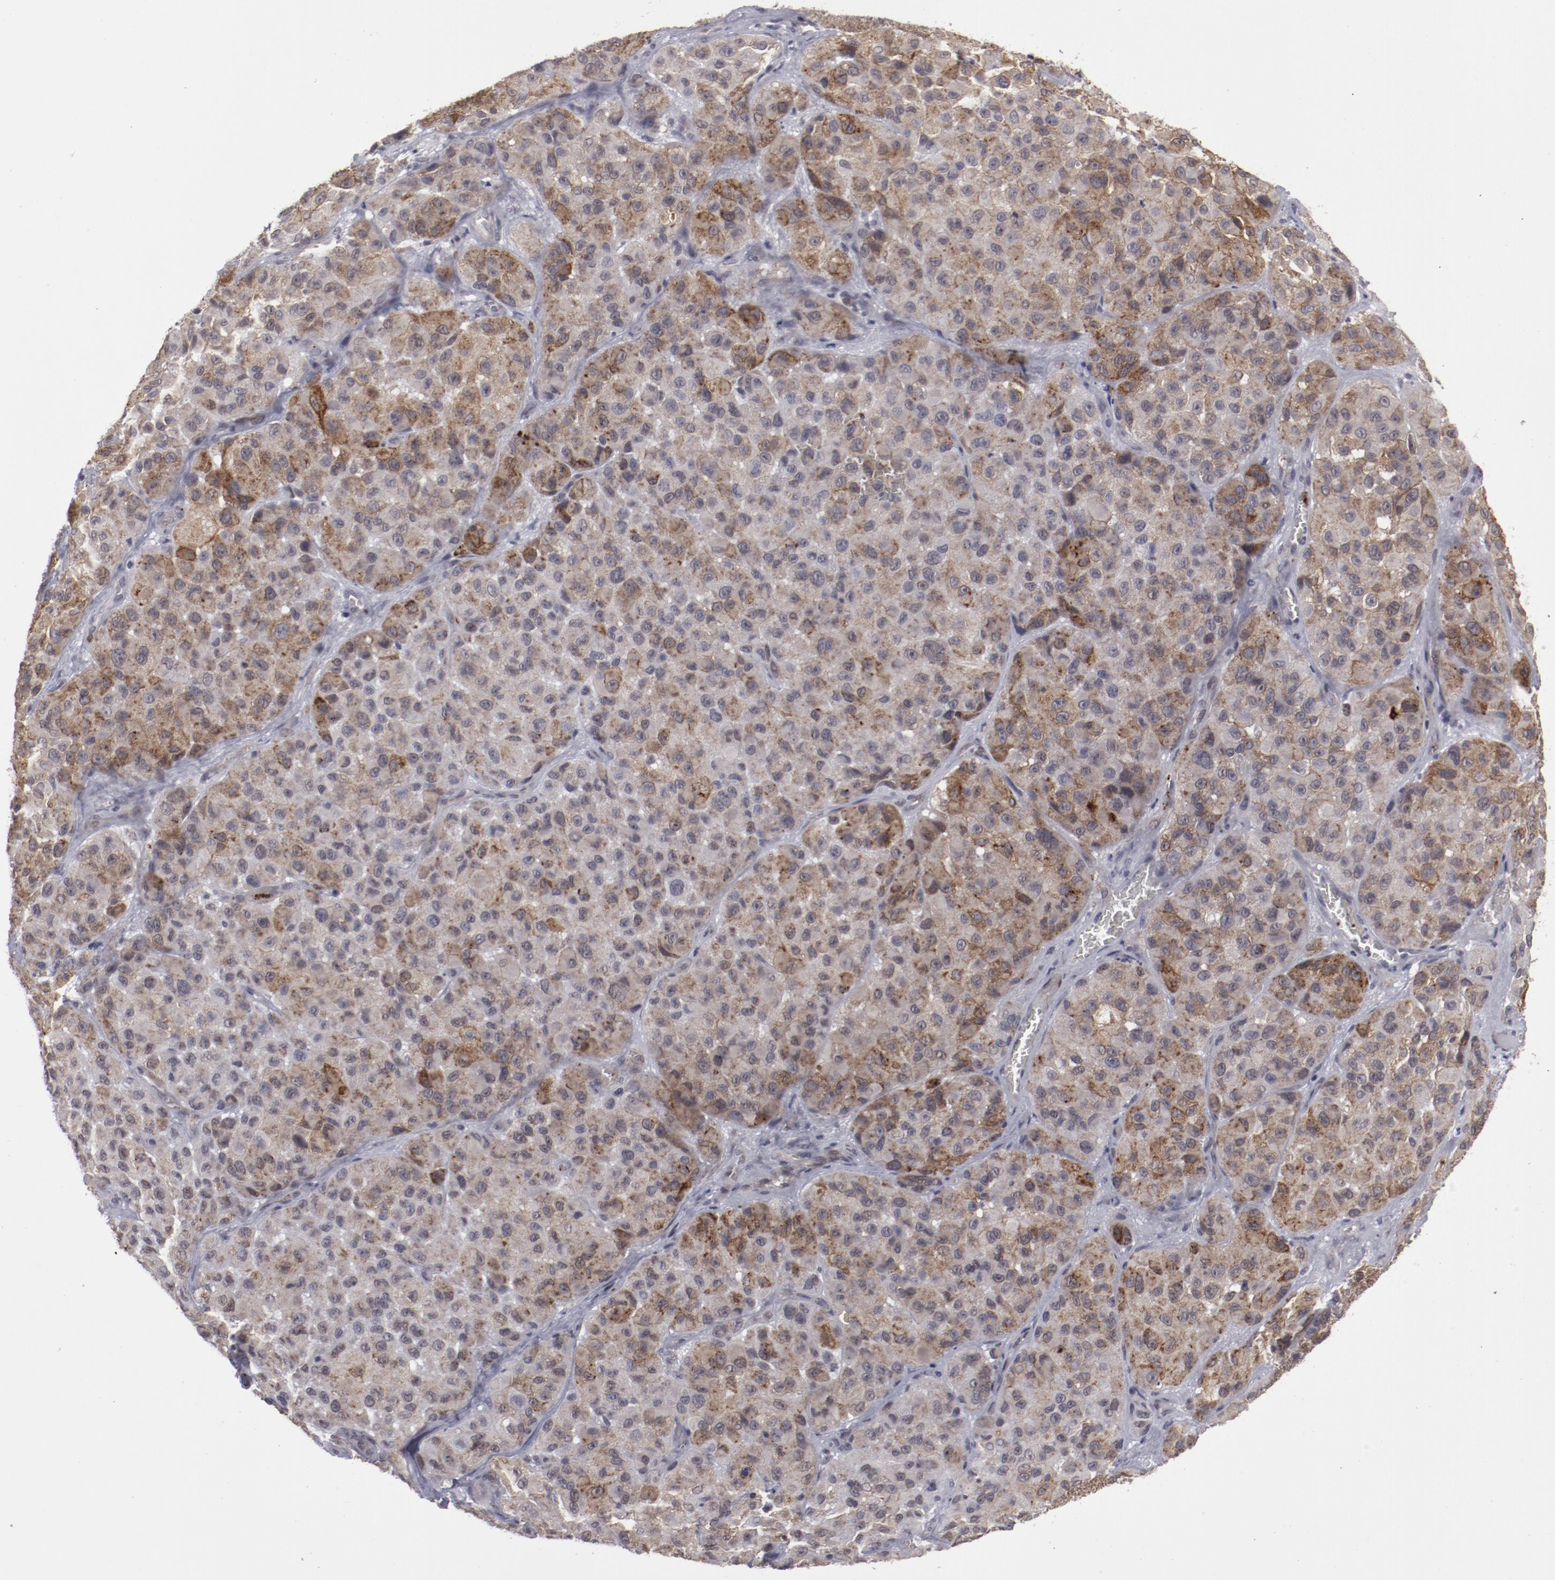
{"staining": {"intensity": "moderate", "quantity": "25%-75%", "location": "cytoplasmic/membranous"}, "tissue": "melanoma", "cell_type": "Tumor cells", "image_type": "cancer", "snomed": [{"axis": "morphology", "description": "Malignant melanoma, NOS"}, {"axis": "topography", "description": "Skin"}], "caption": "Human malignant melanoma stained for a protein (brown) exhibits moderate cytoplasmic/membranous positive positivity in approximately 25%-75% of tumor cells.", "gene": "LEF1", "patient": {"sex": "female", "age": 21}}